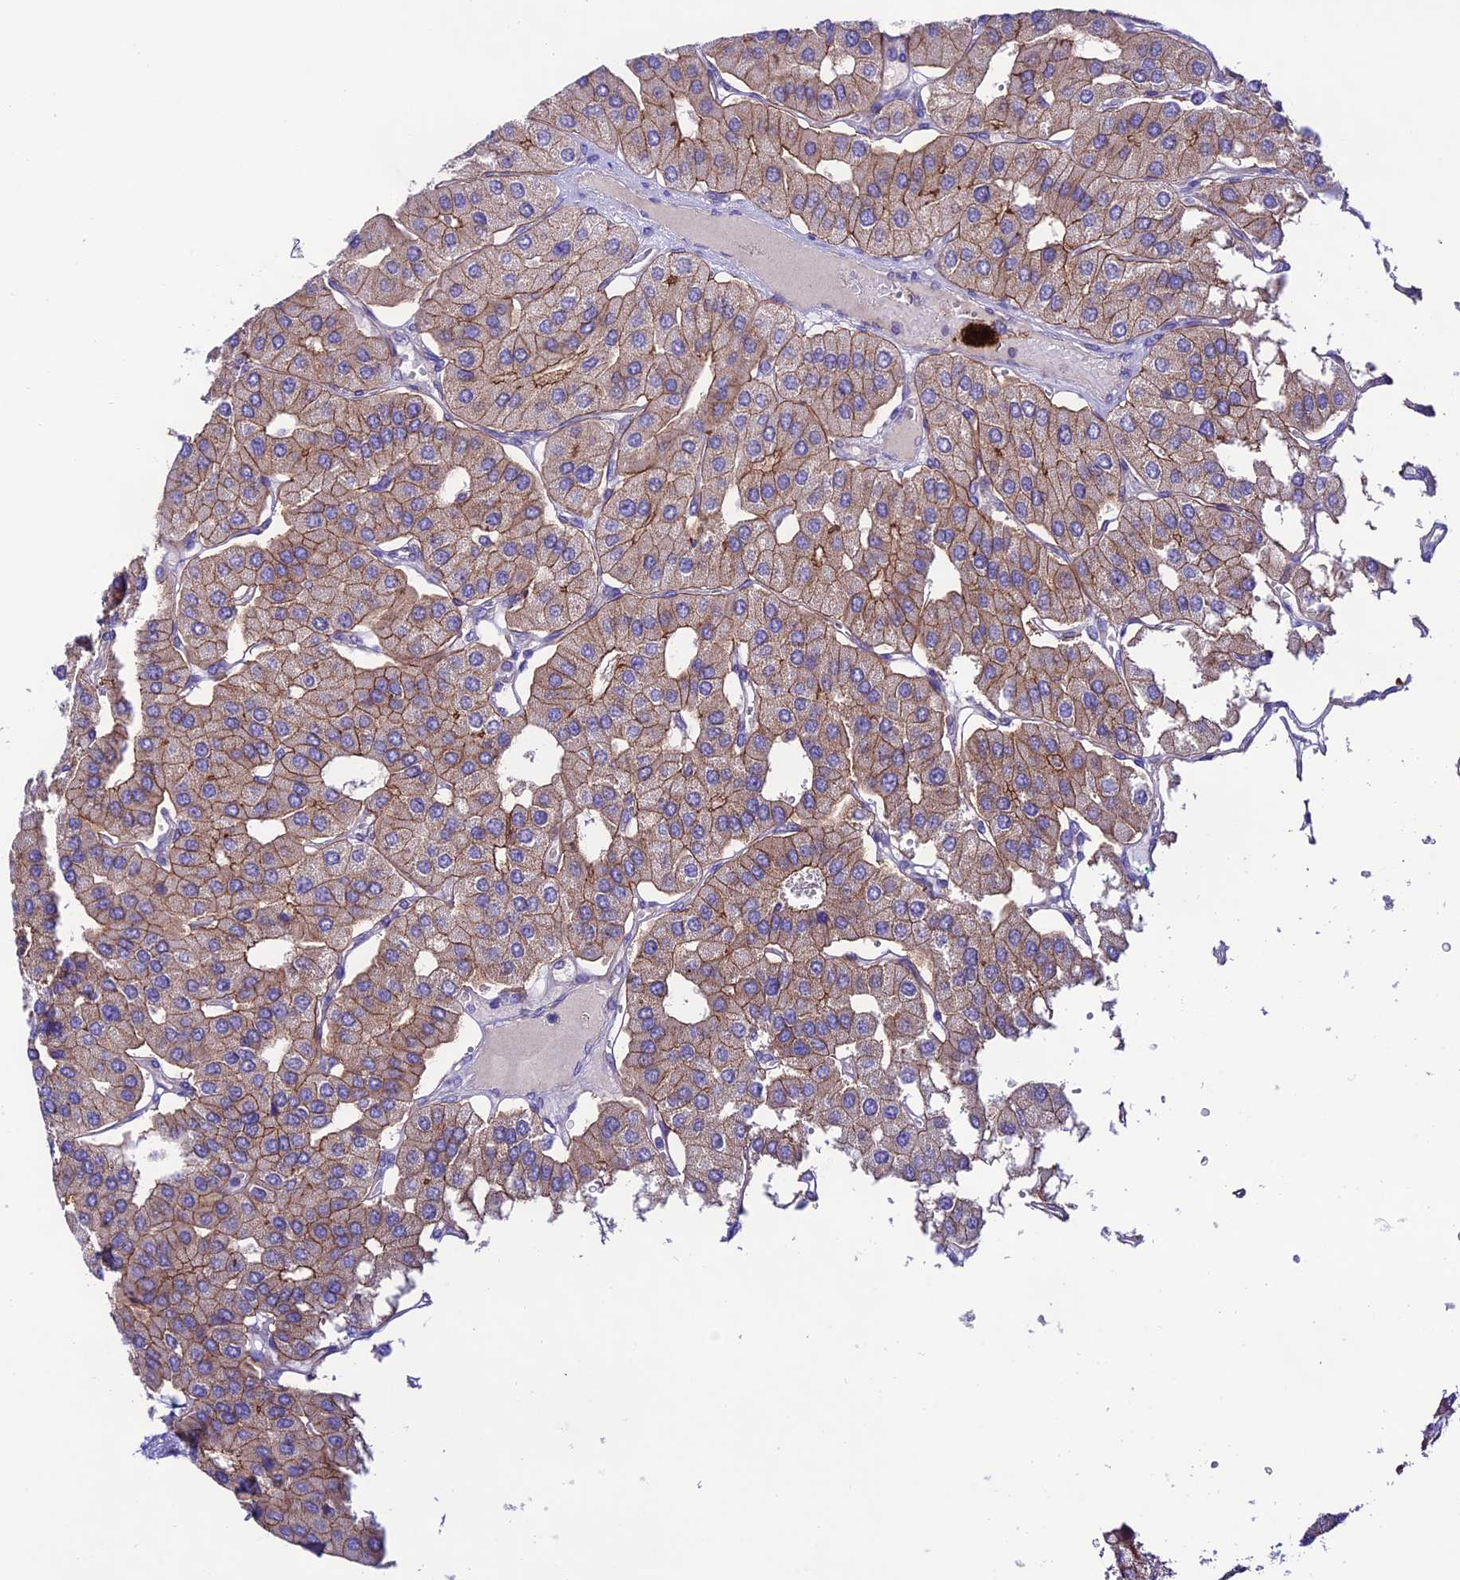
{"staining": {"intensity": "moderate", "quantity": ">75%", "location": "cytoplasmic/membranous"}, "tissue": "parathyroid gland", "cell_type": "Glandular cells", "image_type": "normal", "snomed": [{"axis": "morphology", "description": "Normal tissue, NOS"}, {"axis": "morphology", "description": "Adenoma, NOS"}, {"axis": "topography", "description": "Parathyroid gland"}], "caption": "About >75% of glandular cells in benign human parathyroid gland demonstrate moderate cytoplasmic/membranous protein staining as visualized by brown immunohistochemical staining.", "gene": "LACTB2", "patient": {"sex": "female", "age": 86}}